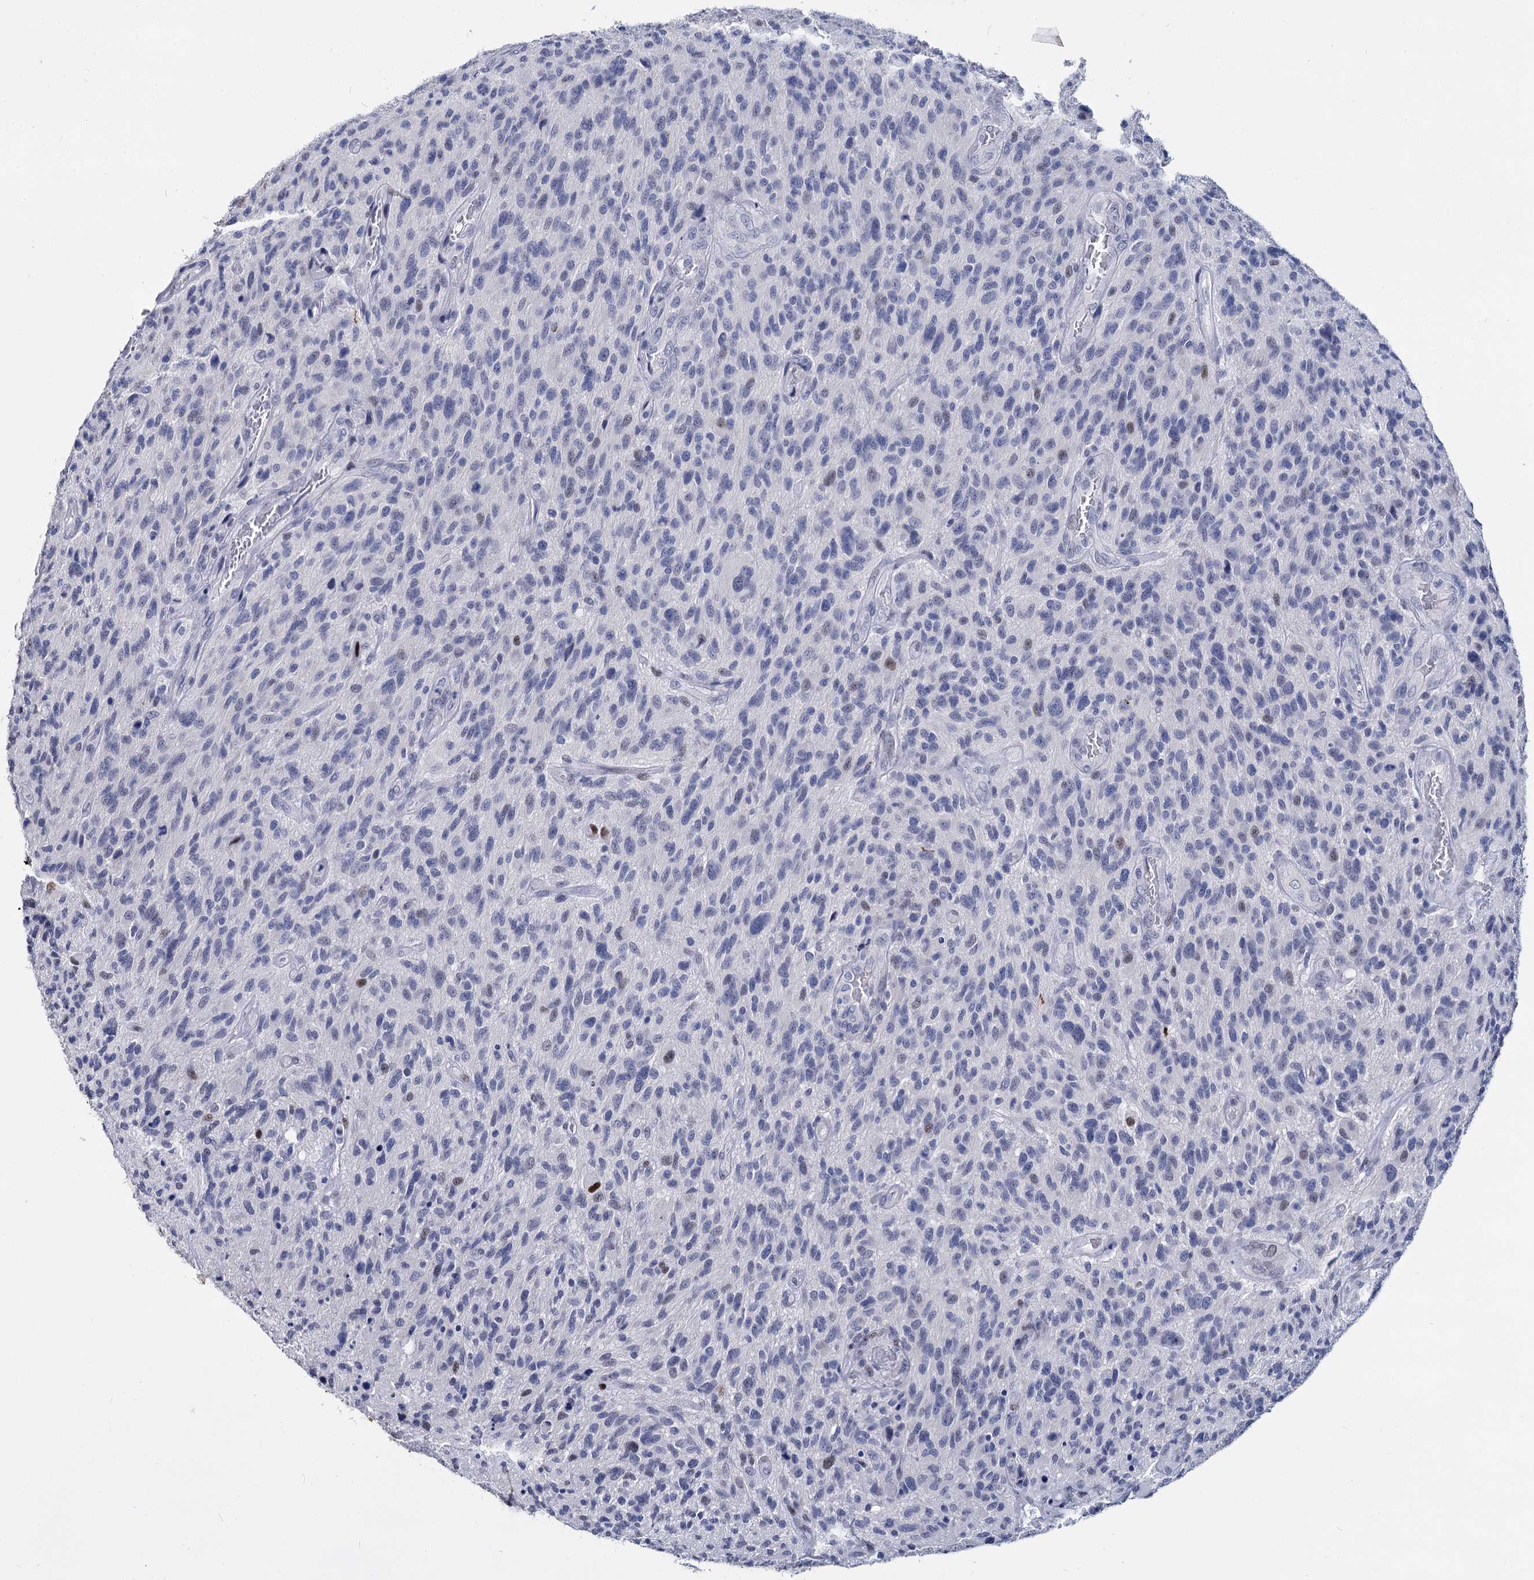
{"staining": {"intensity": "negative", "quantity": "none", "location": "none"}, "tissue": "glioma", "cell_type": "Tumor cells", "image_type": "cancer", "snomed": [{"axis": "morphology", "description": "Glioma, malignant, High grade"}, {"axis": "topography", "description": "Brain"}], "caption": "Tumor cells are negative for protein expression in human malignant high-grade glioma.", "gene": "MAGEA4", "patient": {"sex": "male", "age": 47}}